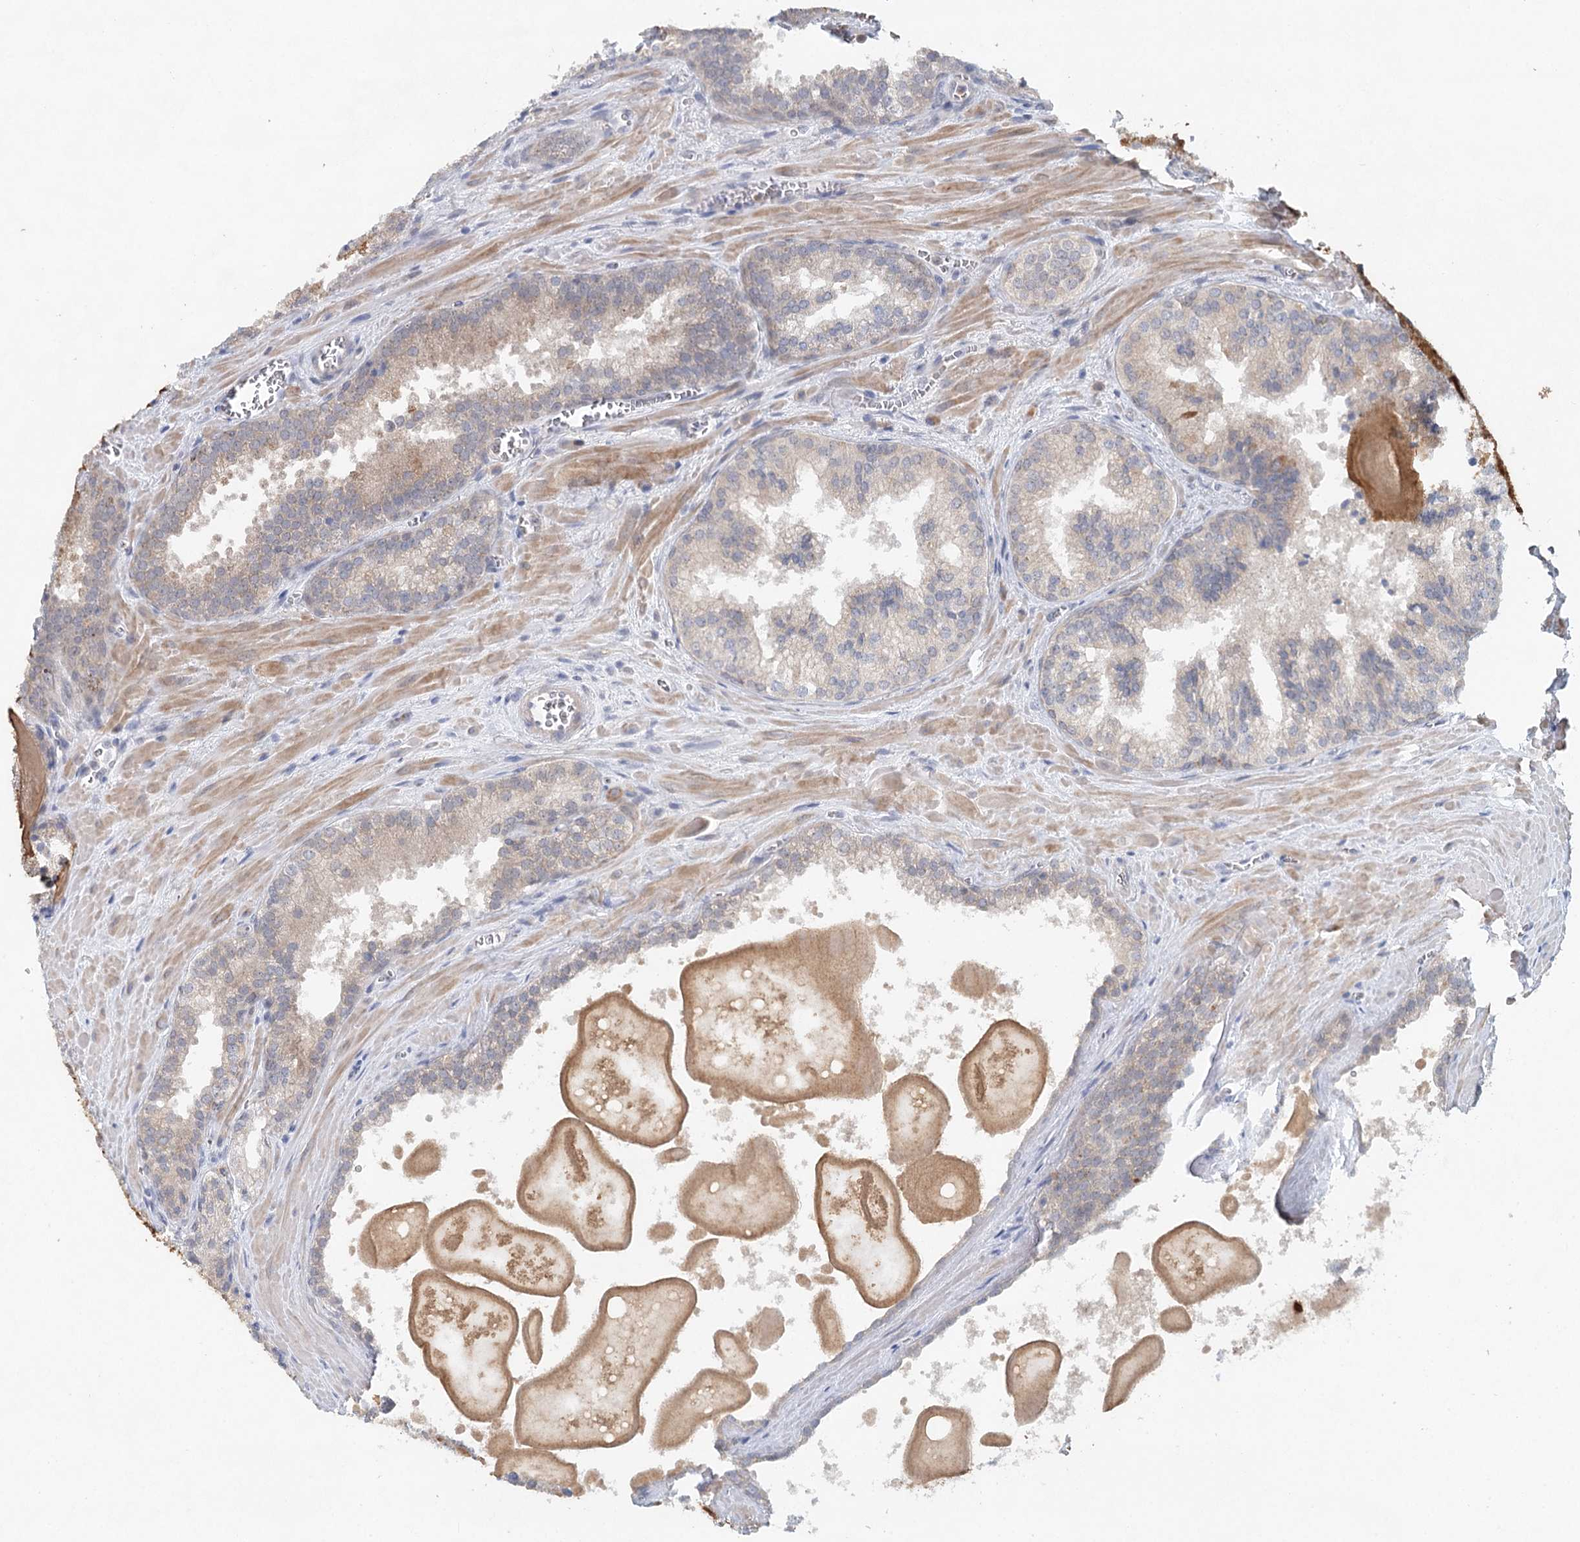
{"staining": {"intensity": "negative", "quantity": "none", "location": "none"}, "tissue": "prostate cancer", "cell_type": "Tumor cells", "image_type": "cancer", "snomed": [{"axis": "morphology", "description": "Adenocarcinoma, High grade"}, {"axis": "topography", "description": "Prostate"}], "caption": "An image of prostate adenocarcinoma (high-grade) stained for a protein shows no brown staining in tumor cells.", "gene": "BLTP1", "patient": {"sex": "male", "age": 66}}